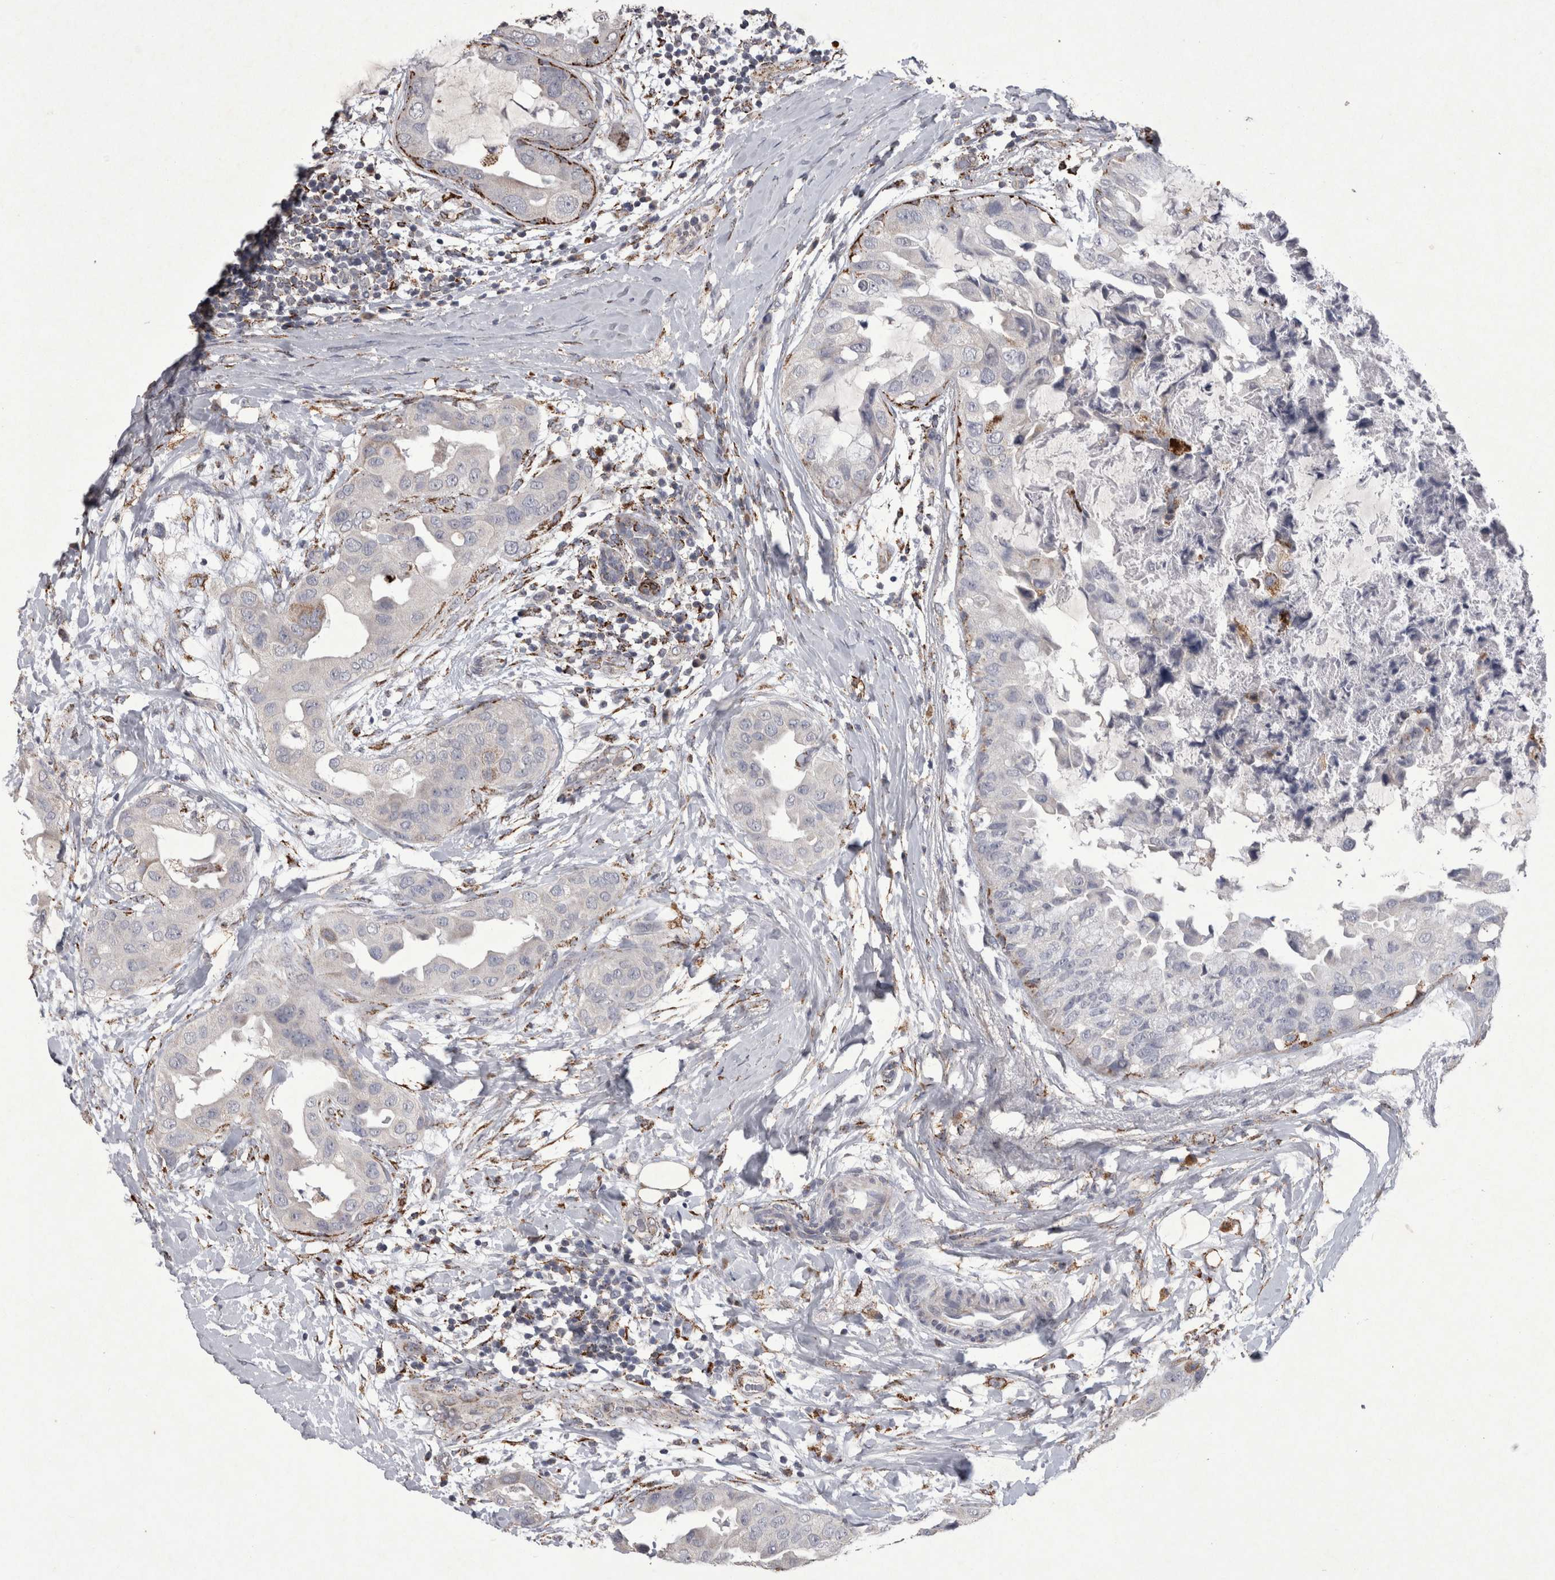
{"staining": {"intensity": "negative", "quantity": "none", "location": "none"}, "tissue": "breast cancer", "cell_type": "Tumor cells", "image_type": "cancer", "snomed": [{"axis": "morphology", "description": "Duct carcinoma"}, {"axis": "topography", "description": "Breast"}], "caption": "There is no significant staining in tumor cells of breast cancer (invasive ductal carcinoma). (Stains: DAB immunohistochemistry with hematoxylin counter stain, Microscopy: brightfield microscopy at high magnification).", "gene": "DKK3", "patient": {"sex": "female", "age": 40}}